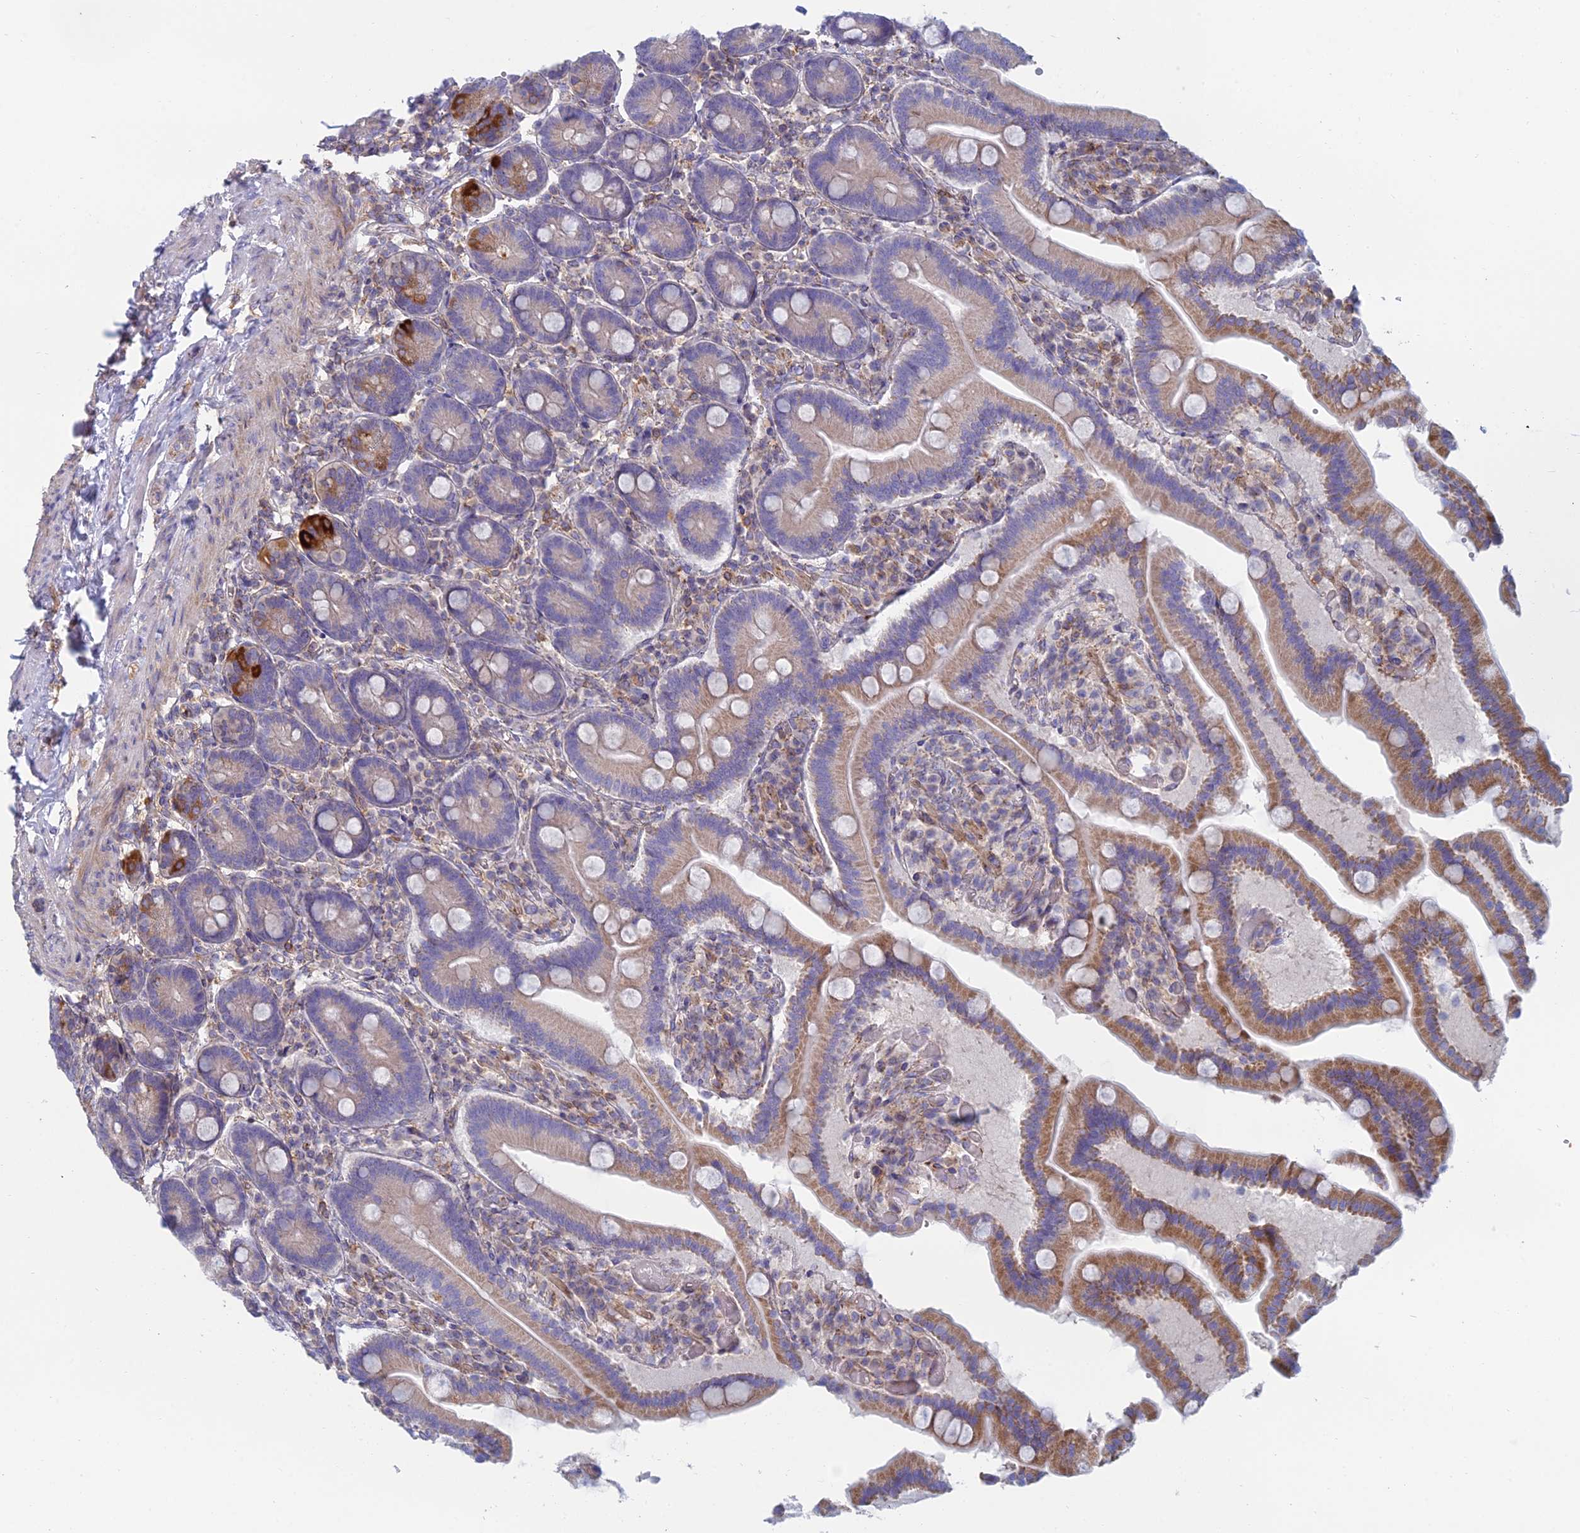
{"staining": {"intensity": "moderate", "quantity": ">75%", "location": "cytoplasmic/membranous"}, "tissue": "duodenum", "cell_type": "Glandular cells", "image_type": "normal", "snomed": [{"axis": "morphology", "description": "Normal tissue, NOS"}, {"axis": "topography", "description": "Duodenum"}], "caption": "Brown immunohistochemical staining in unremarkable duodenum reveals moderate cytoplasmic/membranous expression in approximately >75% of glandular cells. (DAB (3,3'-diaminobenzidine) IHC, brown staining for protein, blue staining for nuclei).", "gene": "IFTAP", "patient": {"sex": "female", "age": 62}}